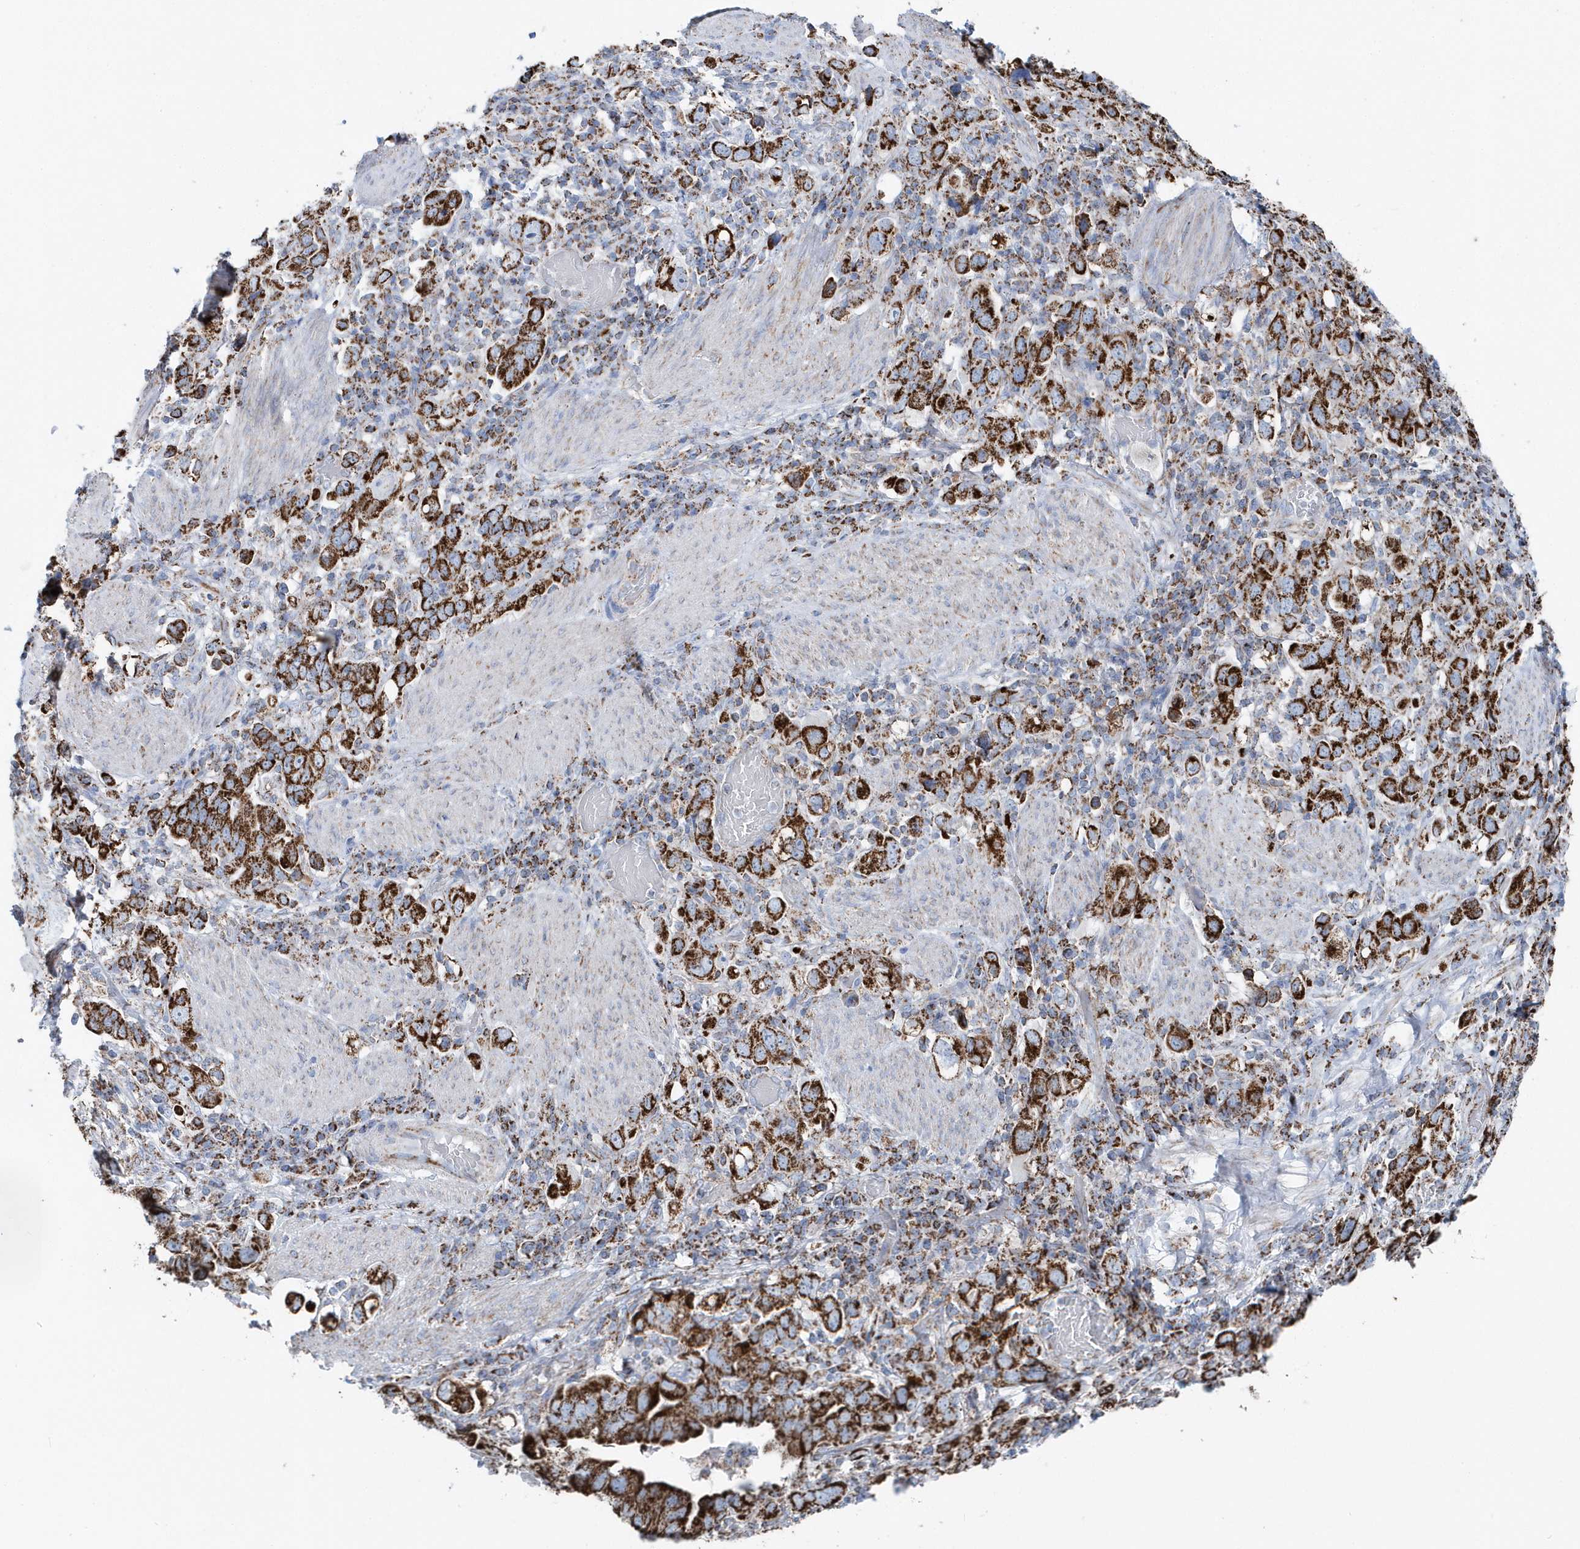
{"staining": {"intensity": "strong", "quantity": ">75%", "location": "cytoplasmic/membranous"}, "tissue": "stomach cancer", "cell_type": "Tumor cells", "image_type": "cancer", "snomed": [{"axis": "morphology", "description": "Adenocarcinoma, NOS"}, {"axis": "topography", "description": "Stomach, upper"}], "caption": "Protein positivity by IHC displays strong cytoplasmic/membranous positivity in about >75% of tumor cells in stomach cancer (adenocarcinoma).", "gene": "TMCO6", "patient": {"sex": "male", "age": 62}}